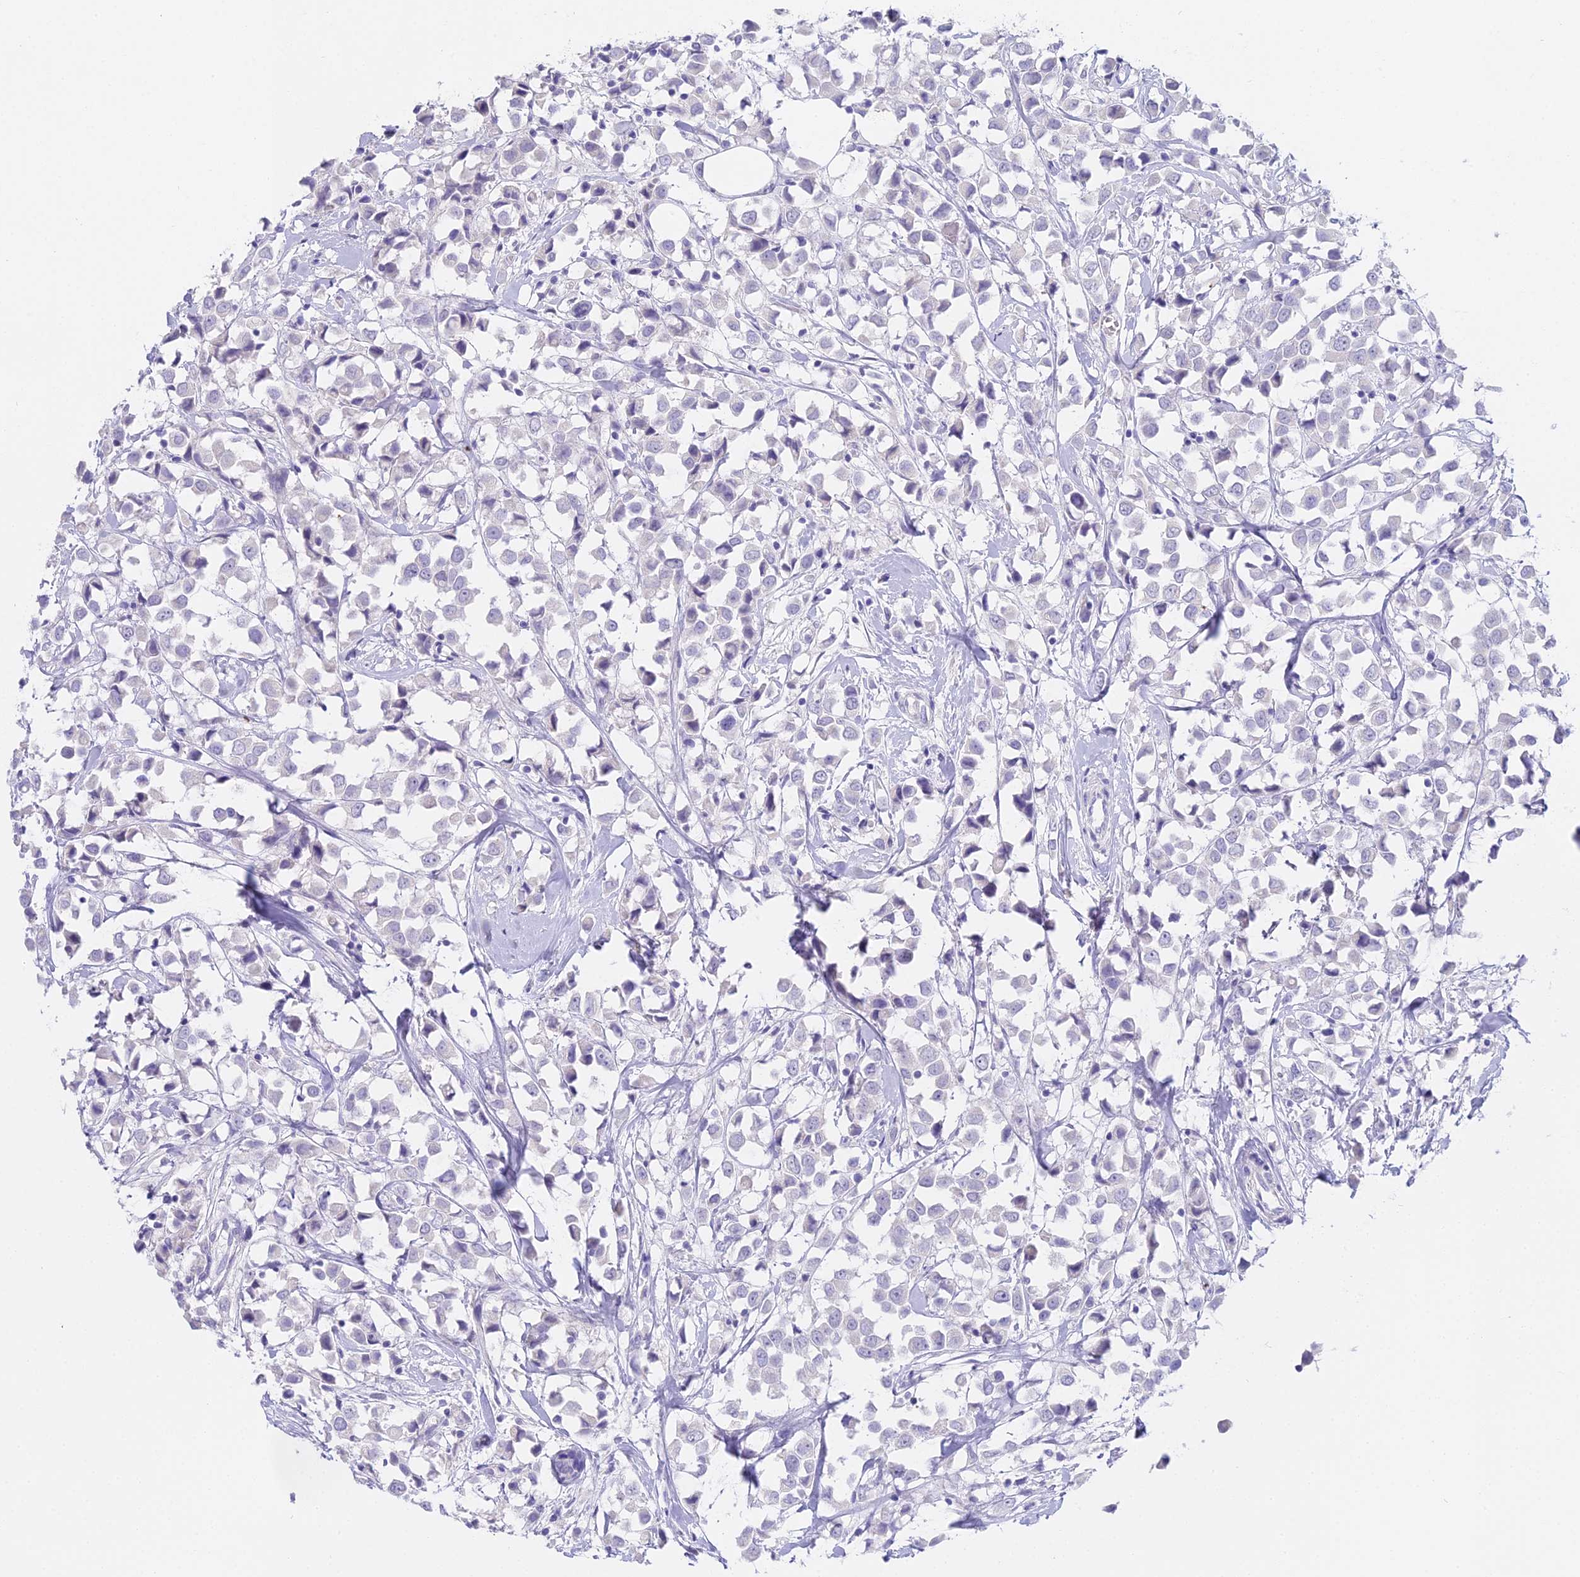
{"staining": {"intensity": "negative", "quantity": "none", "location": "none"}, "tissue": "breast cancer", "cell_type": "Tumor cells", "image_type": "cancer", "snomed": [{"axis": "morphology", "description": "Duct carcinoma"}, {"axis": "topography", "description": "Breast"}], "caption": "Image shows no significant protein staining in tumor cells of breast infiltrating ductal carcinoma. (Brightfield microscopy of DAB (3,3'-diaminobenzidine) immunohistochemistry at high magnification).", "gene": "ALPP", "patient": {"sex": "female", "age": 61}}